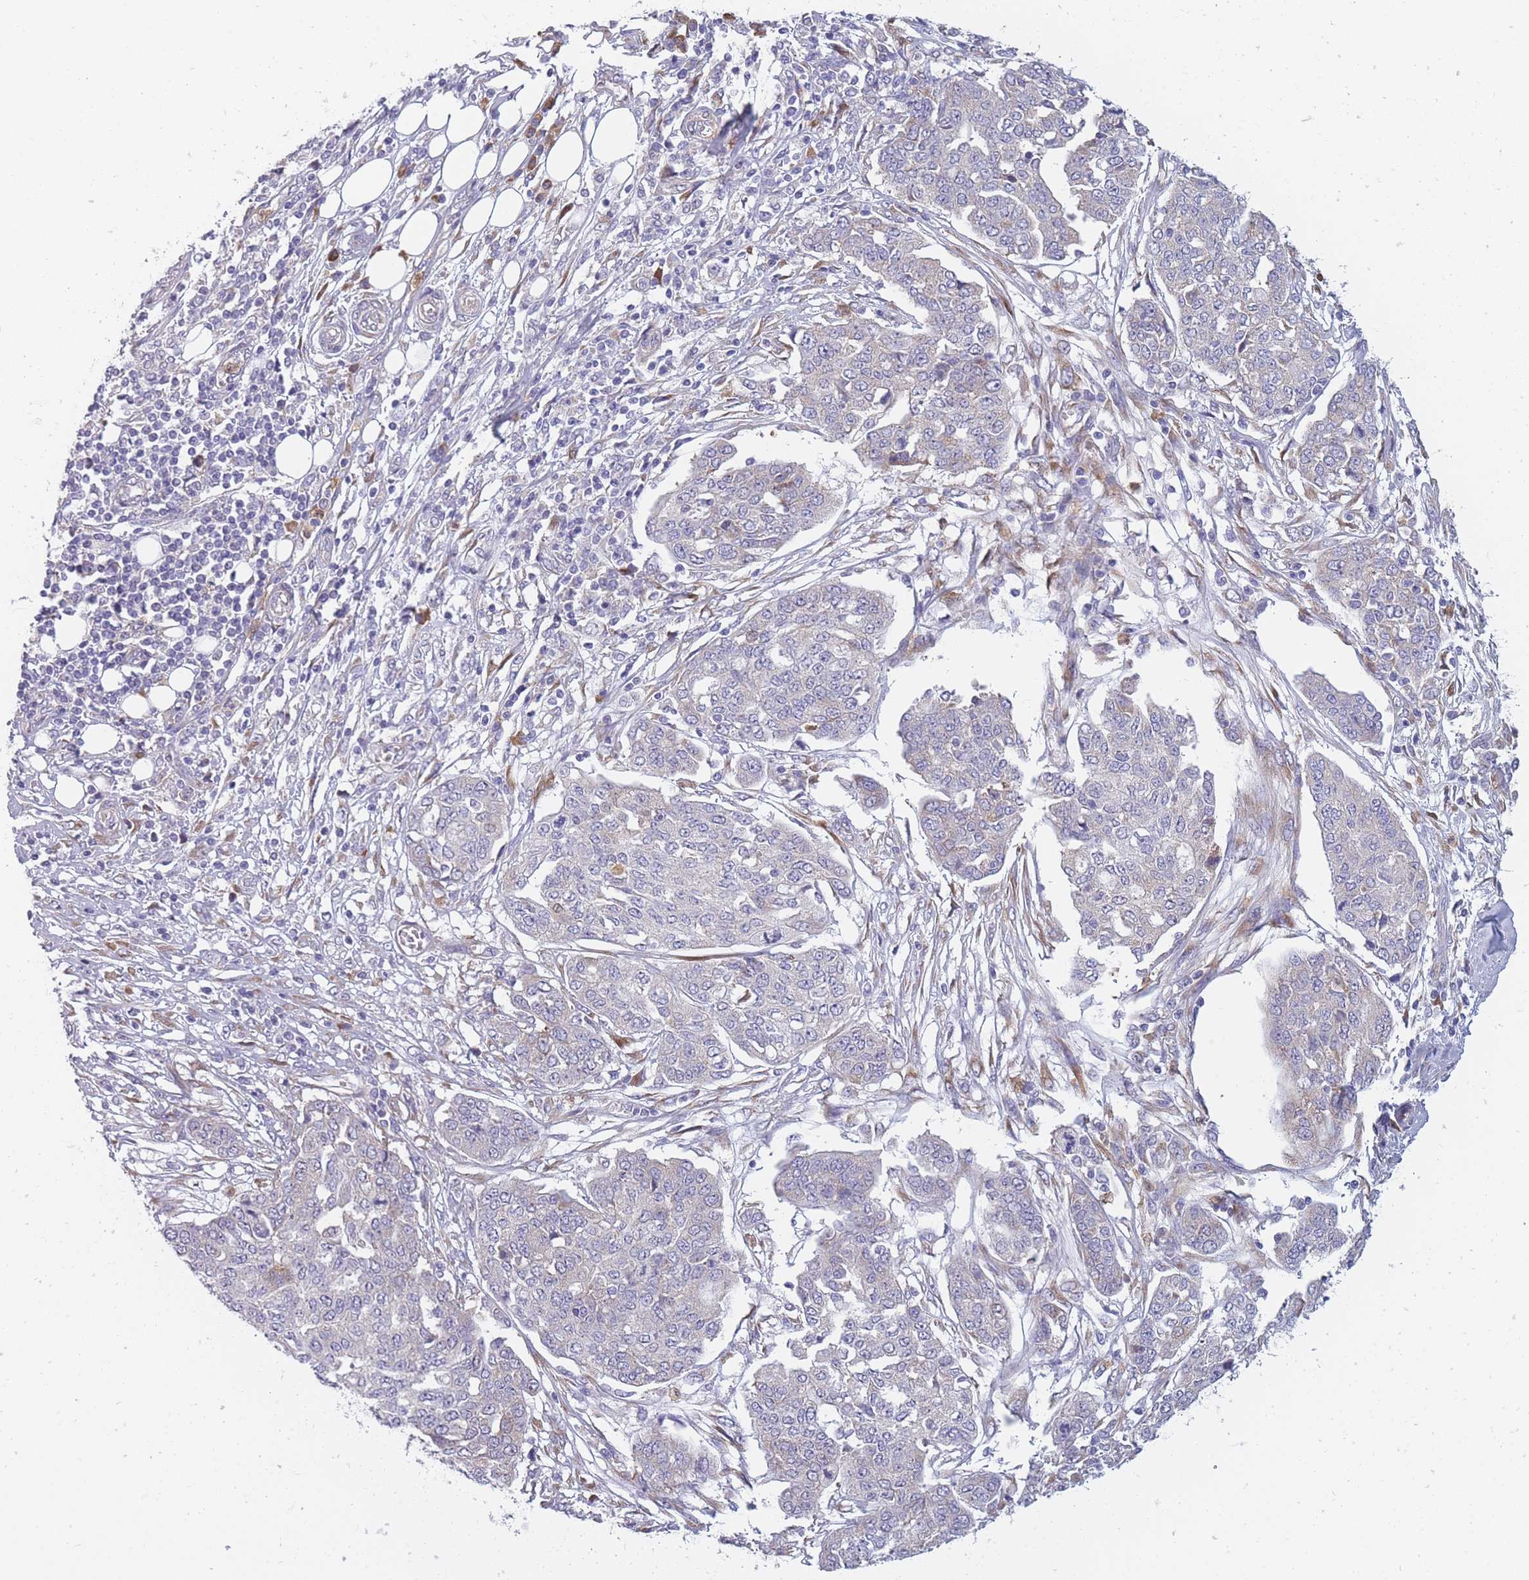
{"staining": {"intensity": "negative", "quantity": "none", "location": "none"}, "tissue": "ovarian cancer", "cell_type": "Tumor cells", "image_type": "cancer", "snomed": [{"axis": "morphology", "description": "Cystadenocarcinoma, serous, NOS"}, {"axis": "topography", "description": "Soft tissue"}, {"axis": "topography", "description": "Ovary"}], "caption": "IHC of human serous cystadenocarcinoma (ovarian) exhibits no expression in tumor cells.", "gene": "NDUFAF6", "patient": {"sex": "female", "age": 57}}